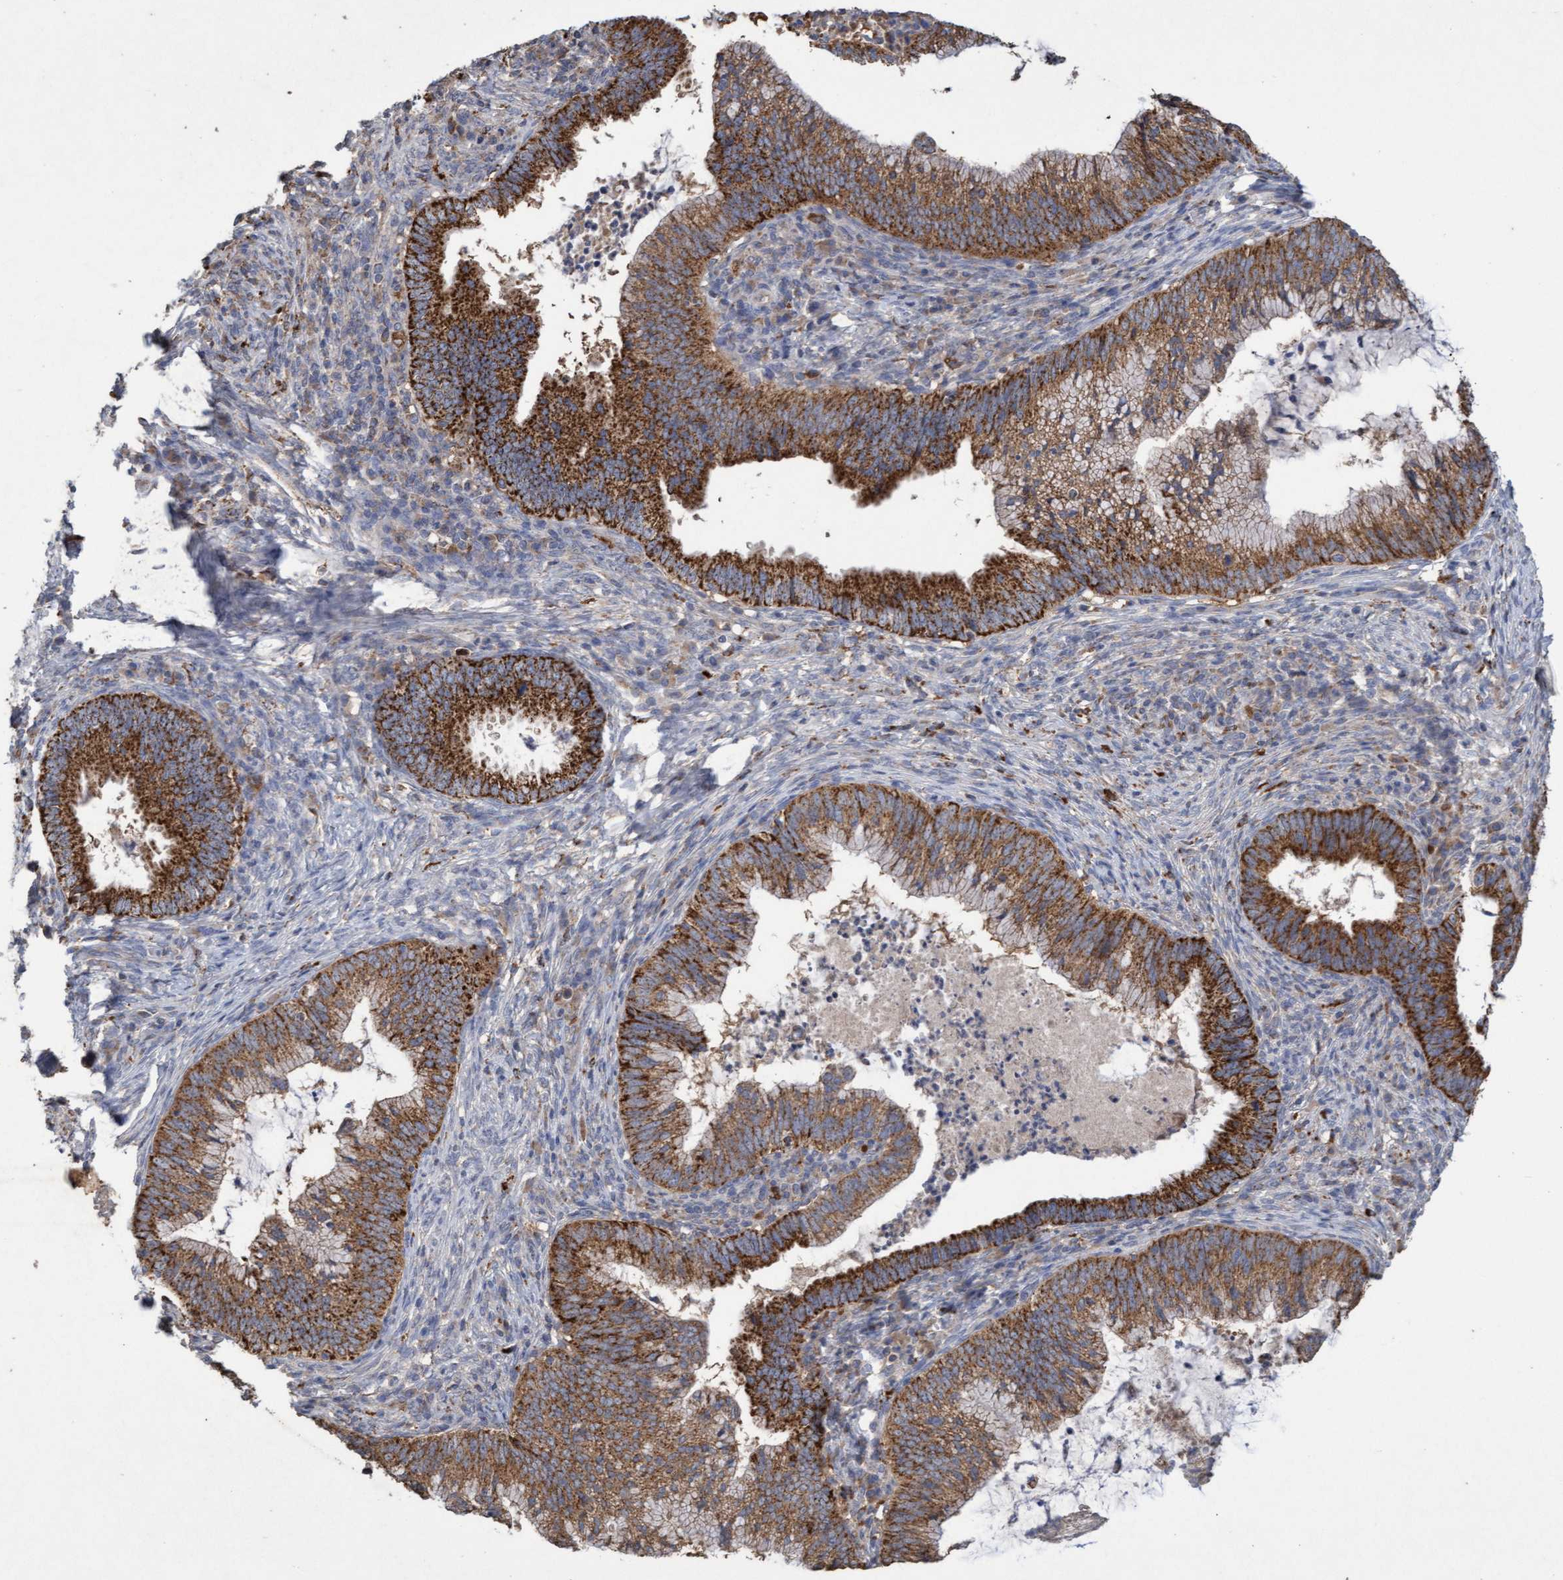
{"staining": {"intensity": "weak", "quantity": ">75%", "location": "cytoplasmic/membranous"}, "tissue": "cervical cancer", "cell_type": "Tumor cells", "image_type": "cancer", "snomed": [{"axis": "morphology", "description": "Adenocarcinoma, NOS"}, {"axis": "topography", "description": "Cervix"}], "caption": "Immunohistochemistry (IHC) (DAB) staining of adenocarcinoma (cervical) reveals weak cytoplasmic/membranous protein staining in about >75% of tumor cells. The staining was performed using DAB (3,3'-diaminobenzidine), with brown indicating positive protein expression. Nuclei are stained blue with hematoxylin.", "gene": "ATPAF2", "patient": {"sex": "female", "age": 36}}